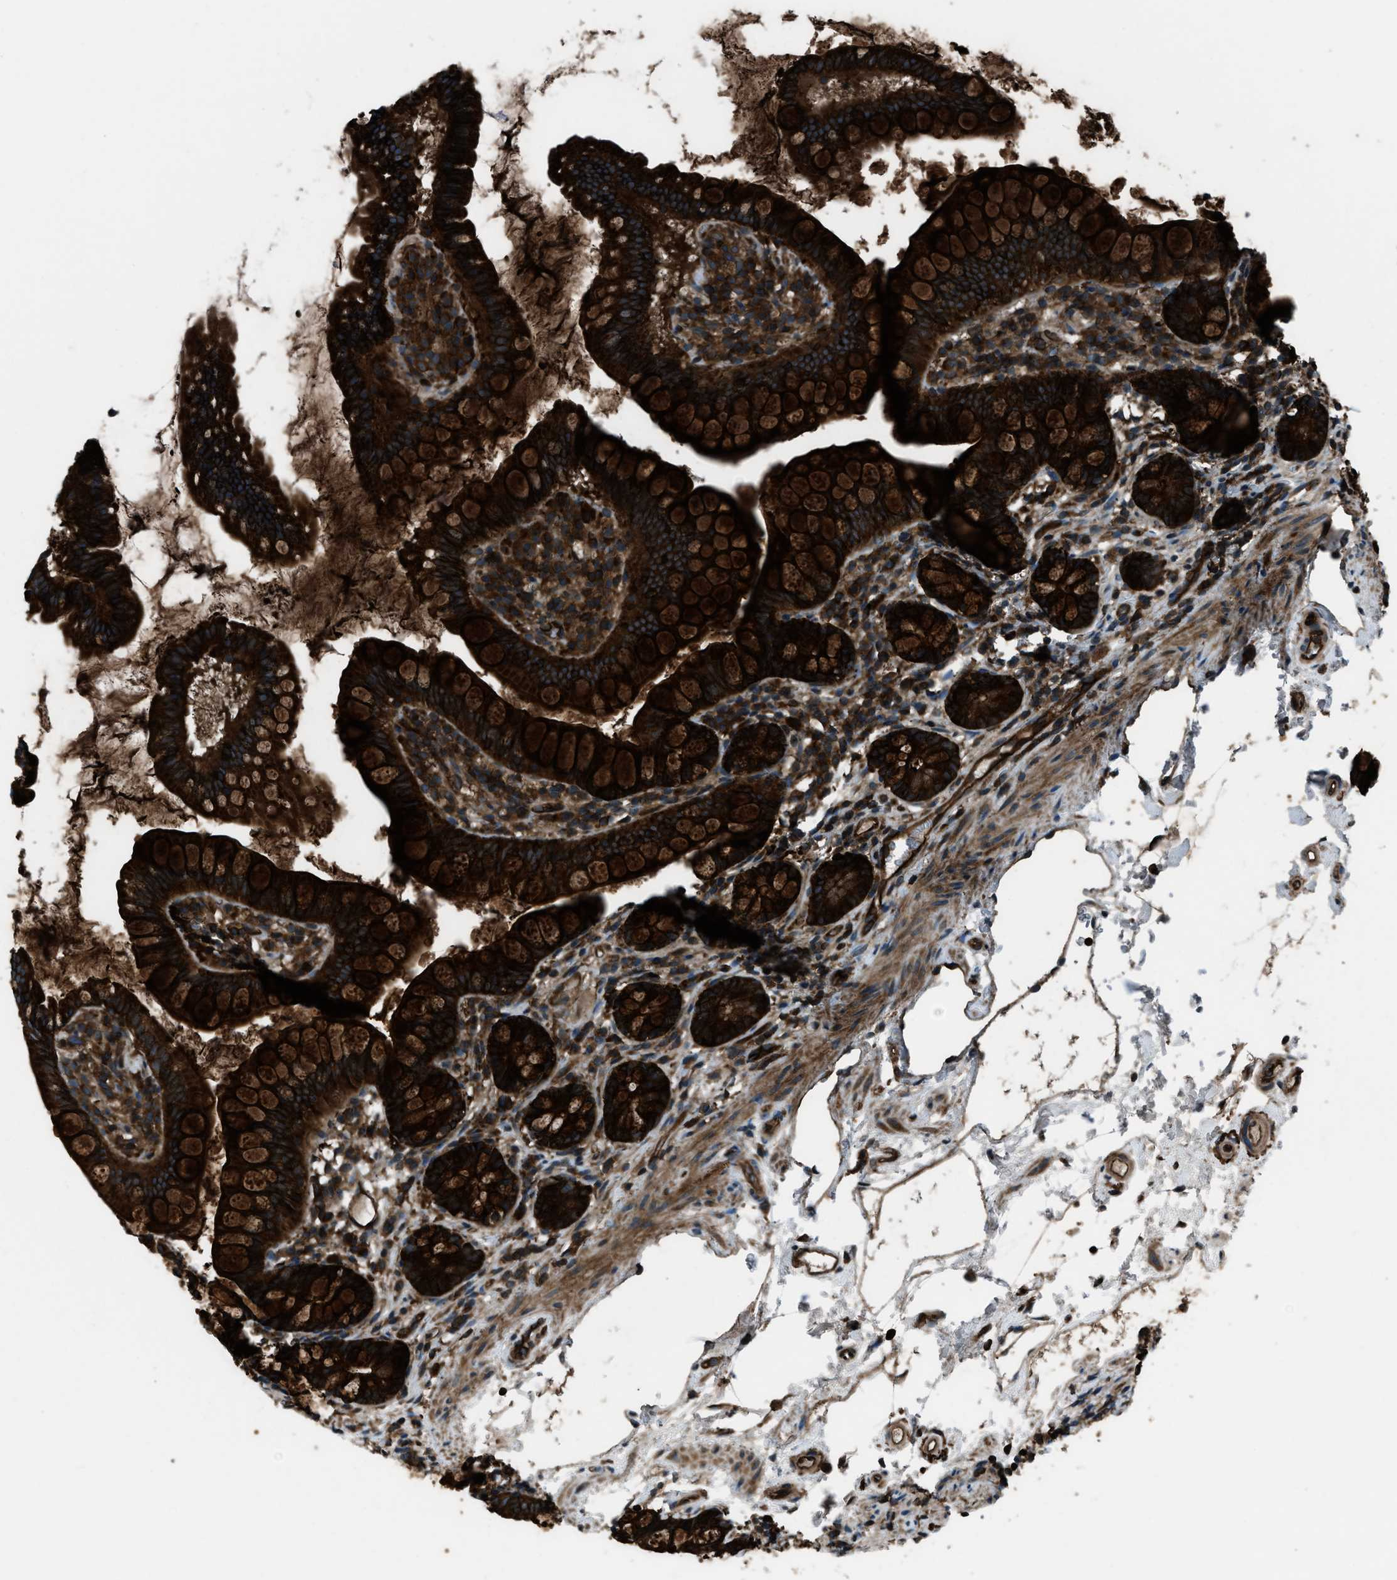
{"staining": {"intensity": "strong", "quantity": ">75%", "location": "cytoplasmic/membranous"}, "tissue": "small intestine", "cell_type": "Glandular cells", "image_type": "normal", "snomed": [{"axis": "morphology", "description": "Normal tissue, NOS"}, {"axis": "topography", "description": "Small intestine"}], "caption": "Strong cytoplasmic/membranous positivity is present in approximately >75% of glandular cells in normal small intestine. (IHC, brightfield microscopy, high magnification).", "gene": "SNX30", "patient": {"sex": "female", "age": 84}}